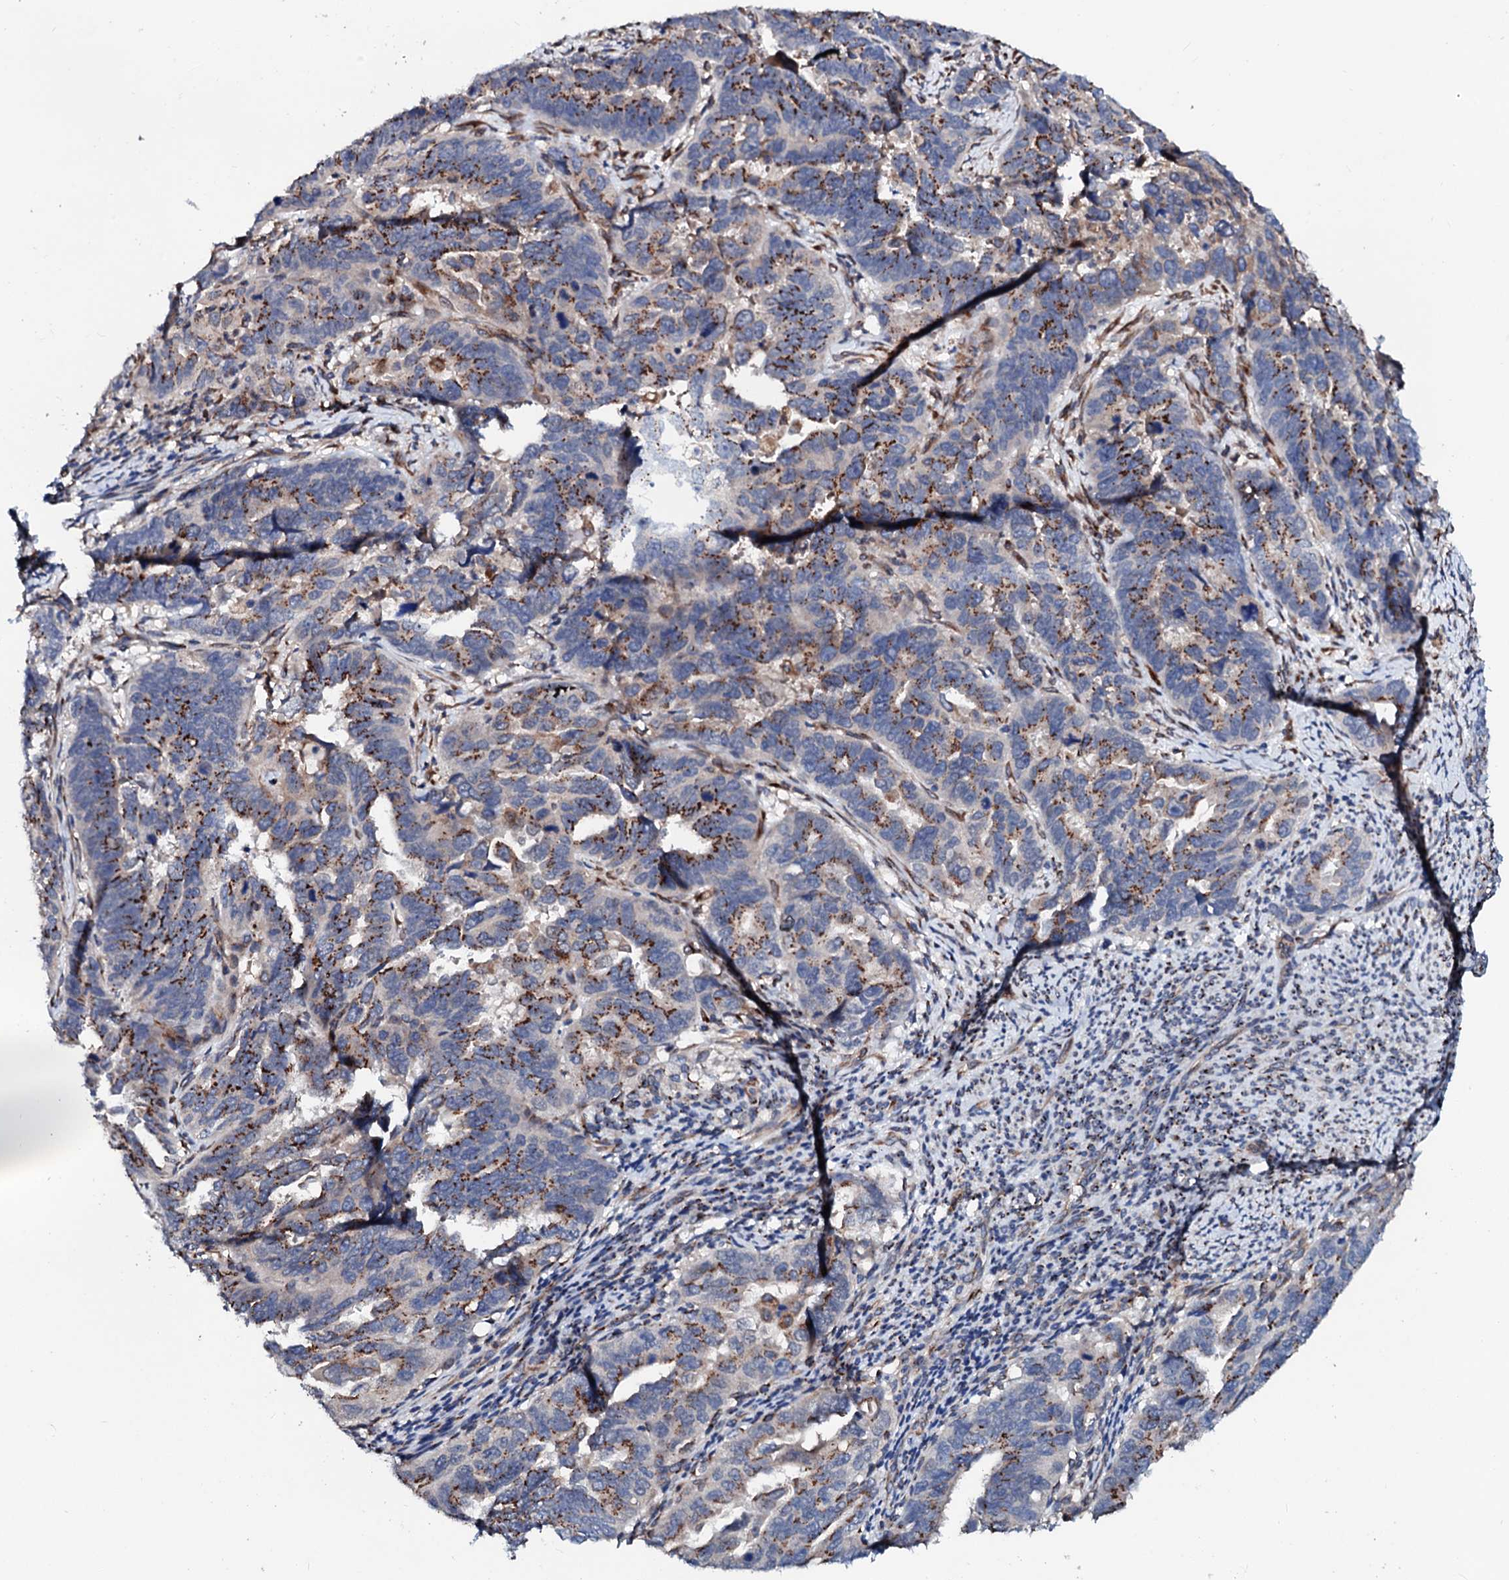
{"staining": {"intensity": "moderate", "quantity": "25%-75%", "location": "cytoplasmic/membranous"}, "tissue": "endometrial cancer", "cell_type": "Tumor cells", "image_type": "cancer", "snomed": [{"axis": "morphology", "description": "Adenocarcinoma, NOS"}, {"axis": "topography", "description": "Endometrium"}], "caption": "Human endometrial adenocarcinoma stained with a protein marker exhibits moderate staining in tumor cells.", "gene": "TMCO3", "patient": {"sex": "female", "age": 65}}